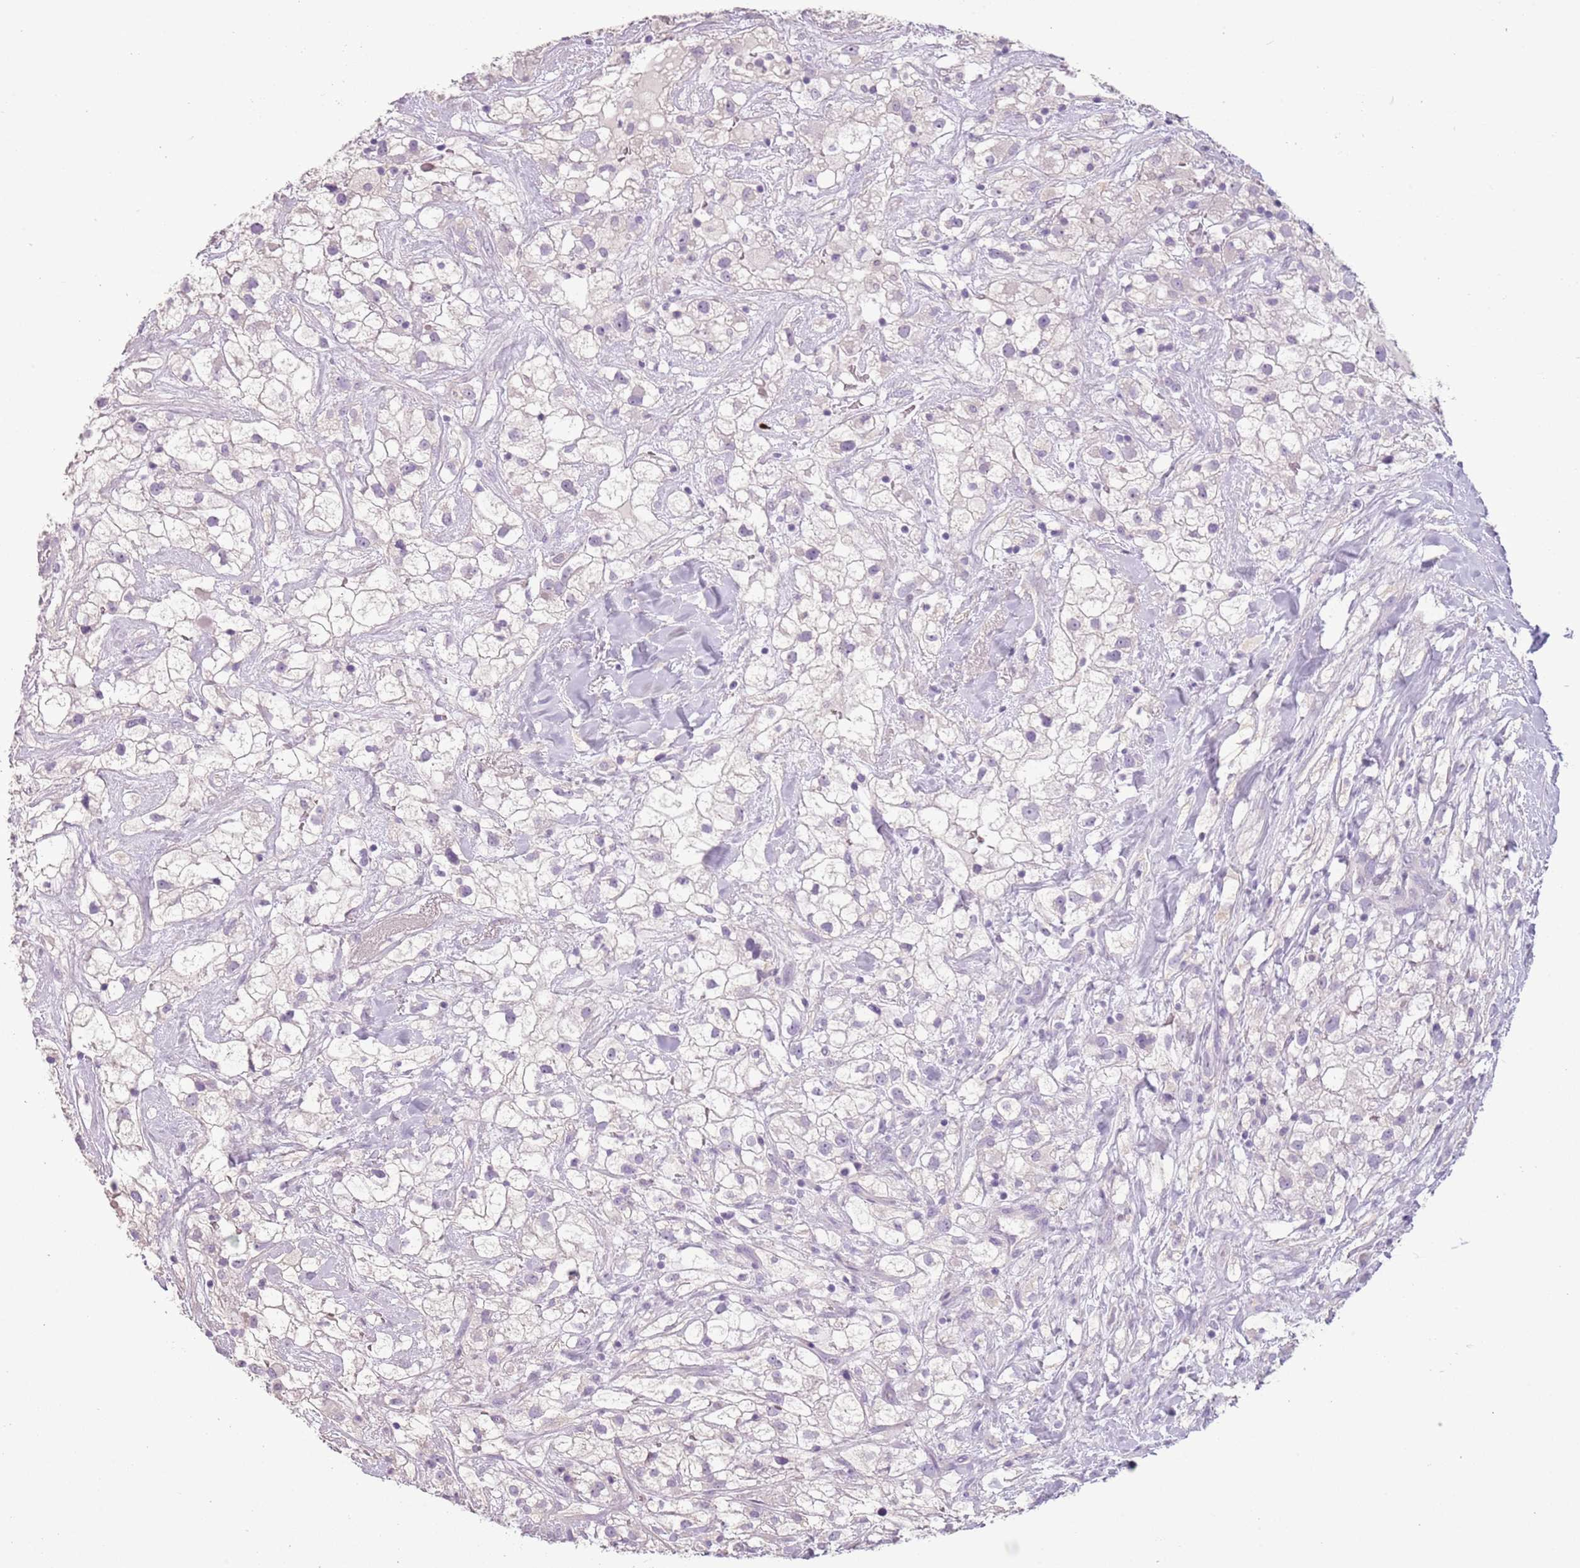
{"staining": {"intensity": "negative", "quantity": "none", "location": "none"}, "tissue": "renal cancer", "cell_type": "Tumor cells", "image_type": "cancer", "snomed": [{"axis": "morphology", "description": "Adenocarcinoma, NOS"}, {"axis": "topography", "description": "Kidney"}], "caption": "This is an IHC photomicrograph of renal cancer (adenocarcinoma). There is no staining in tumor cells.", "gene": "CELF6", "patient": {"sex": "male", "age": 59}}